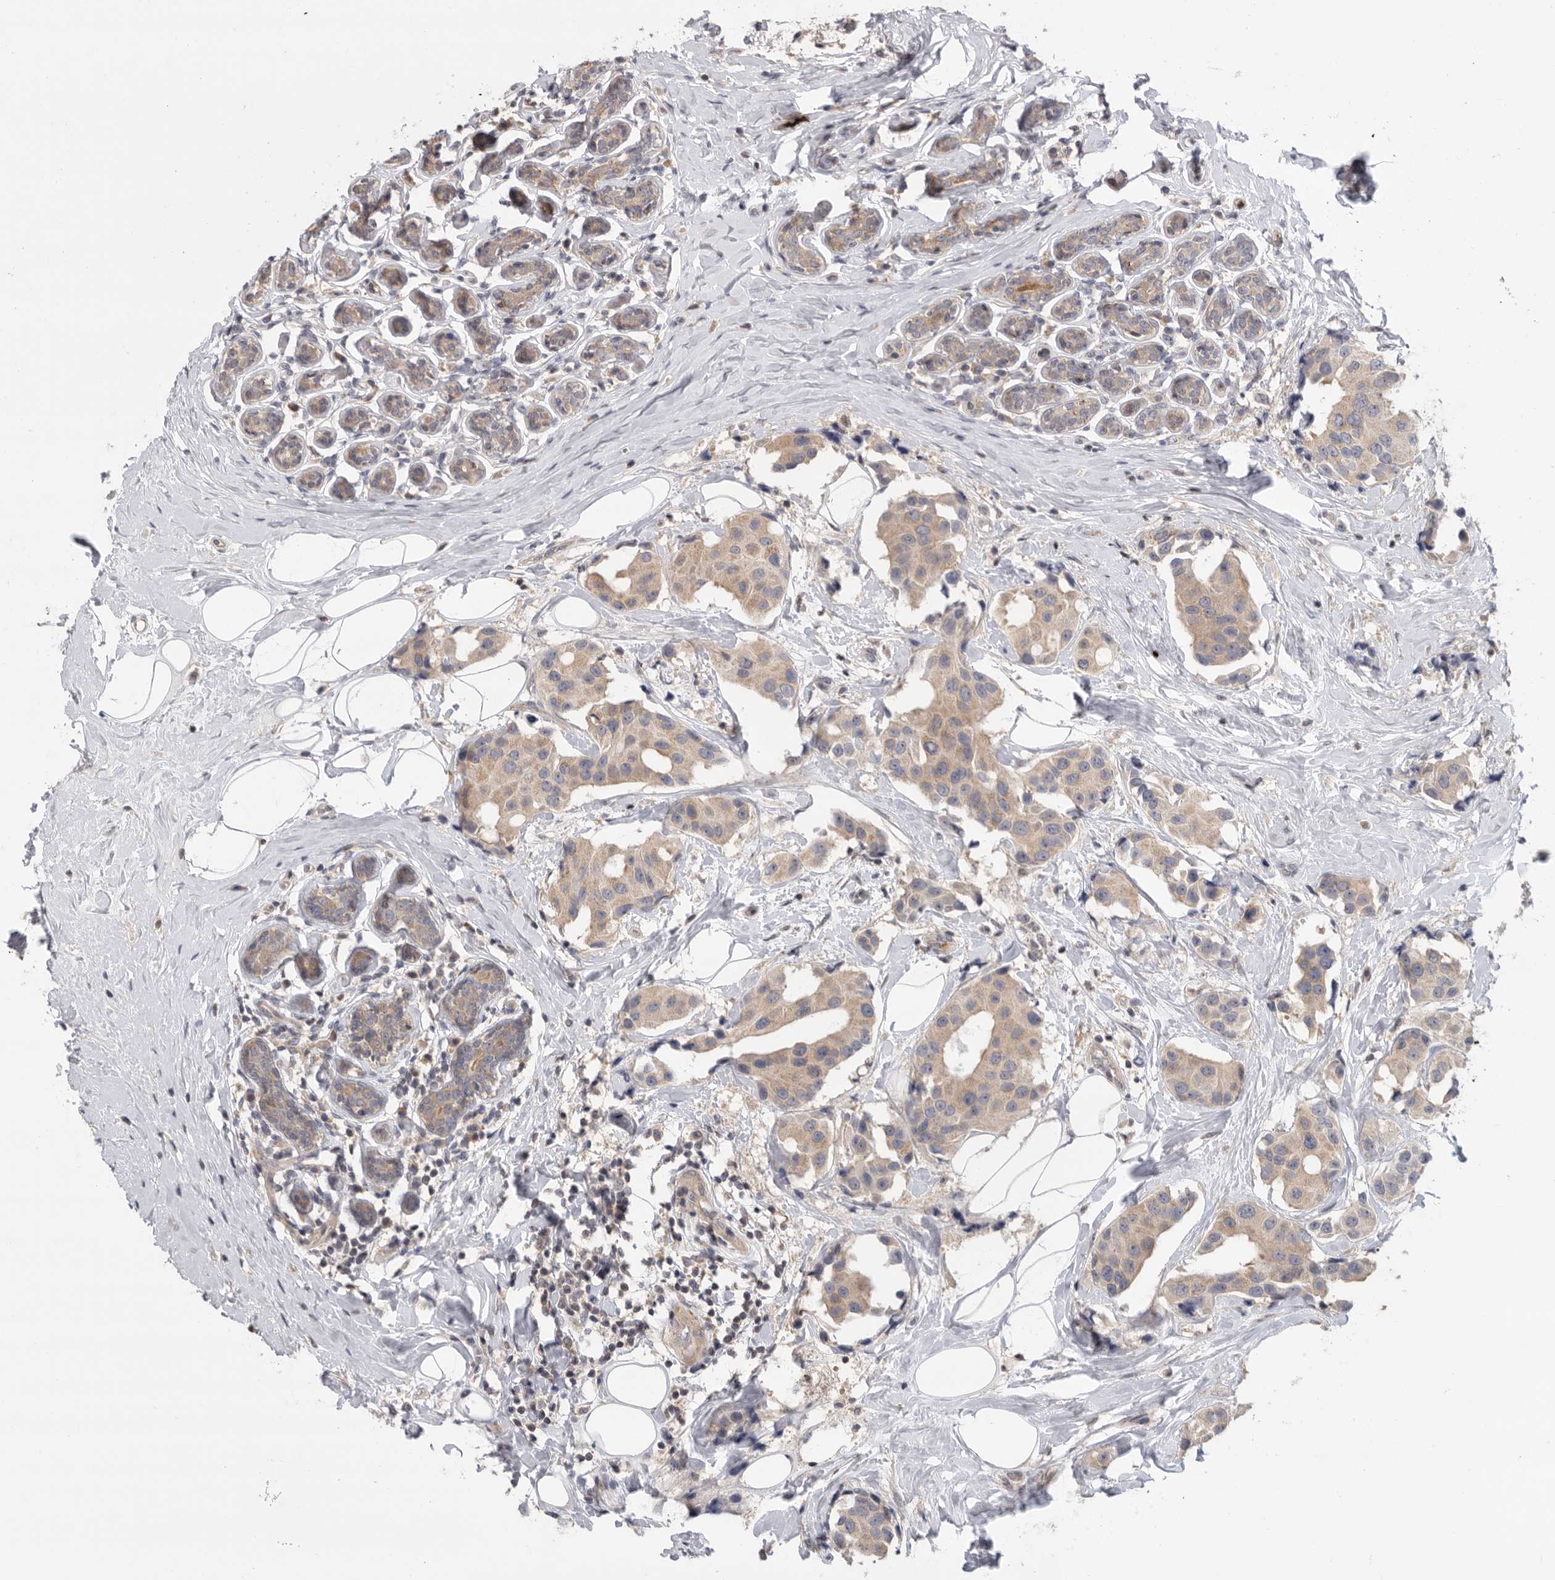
{"staining": {"intensity": "weak", "quantity": ">75%", "location": "cytoplasmic/membranous"}, "tissue": "breast cancer", "cell_type": "Tumor cells", "image_type": "cancer", "snomed": [{"axis": "morphology", "description": "Normal tissue, NOS"}, {"axis": "morphology", "description": "Duct carcinoma"}, {"axis": "topography", "description": "Breast"}], "caption": "Tumor cells exhibit low levels of weak cytoplasmic/membranous positivity in approximately >75% of cells in breast cancer.", "gene": "KLK5", "patient": {"sex": "female", "age": 39}}